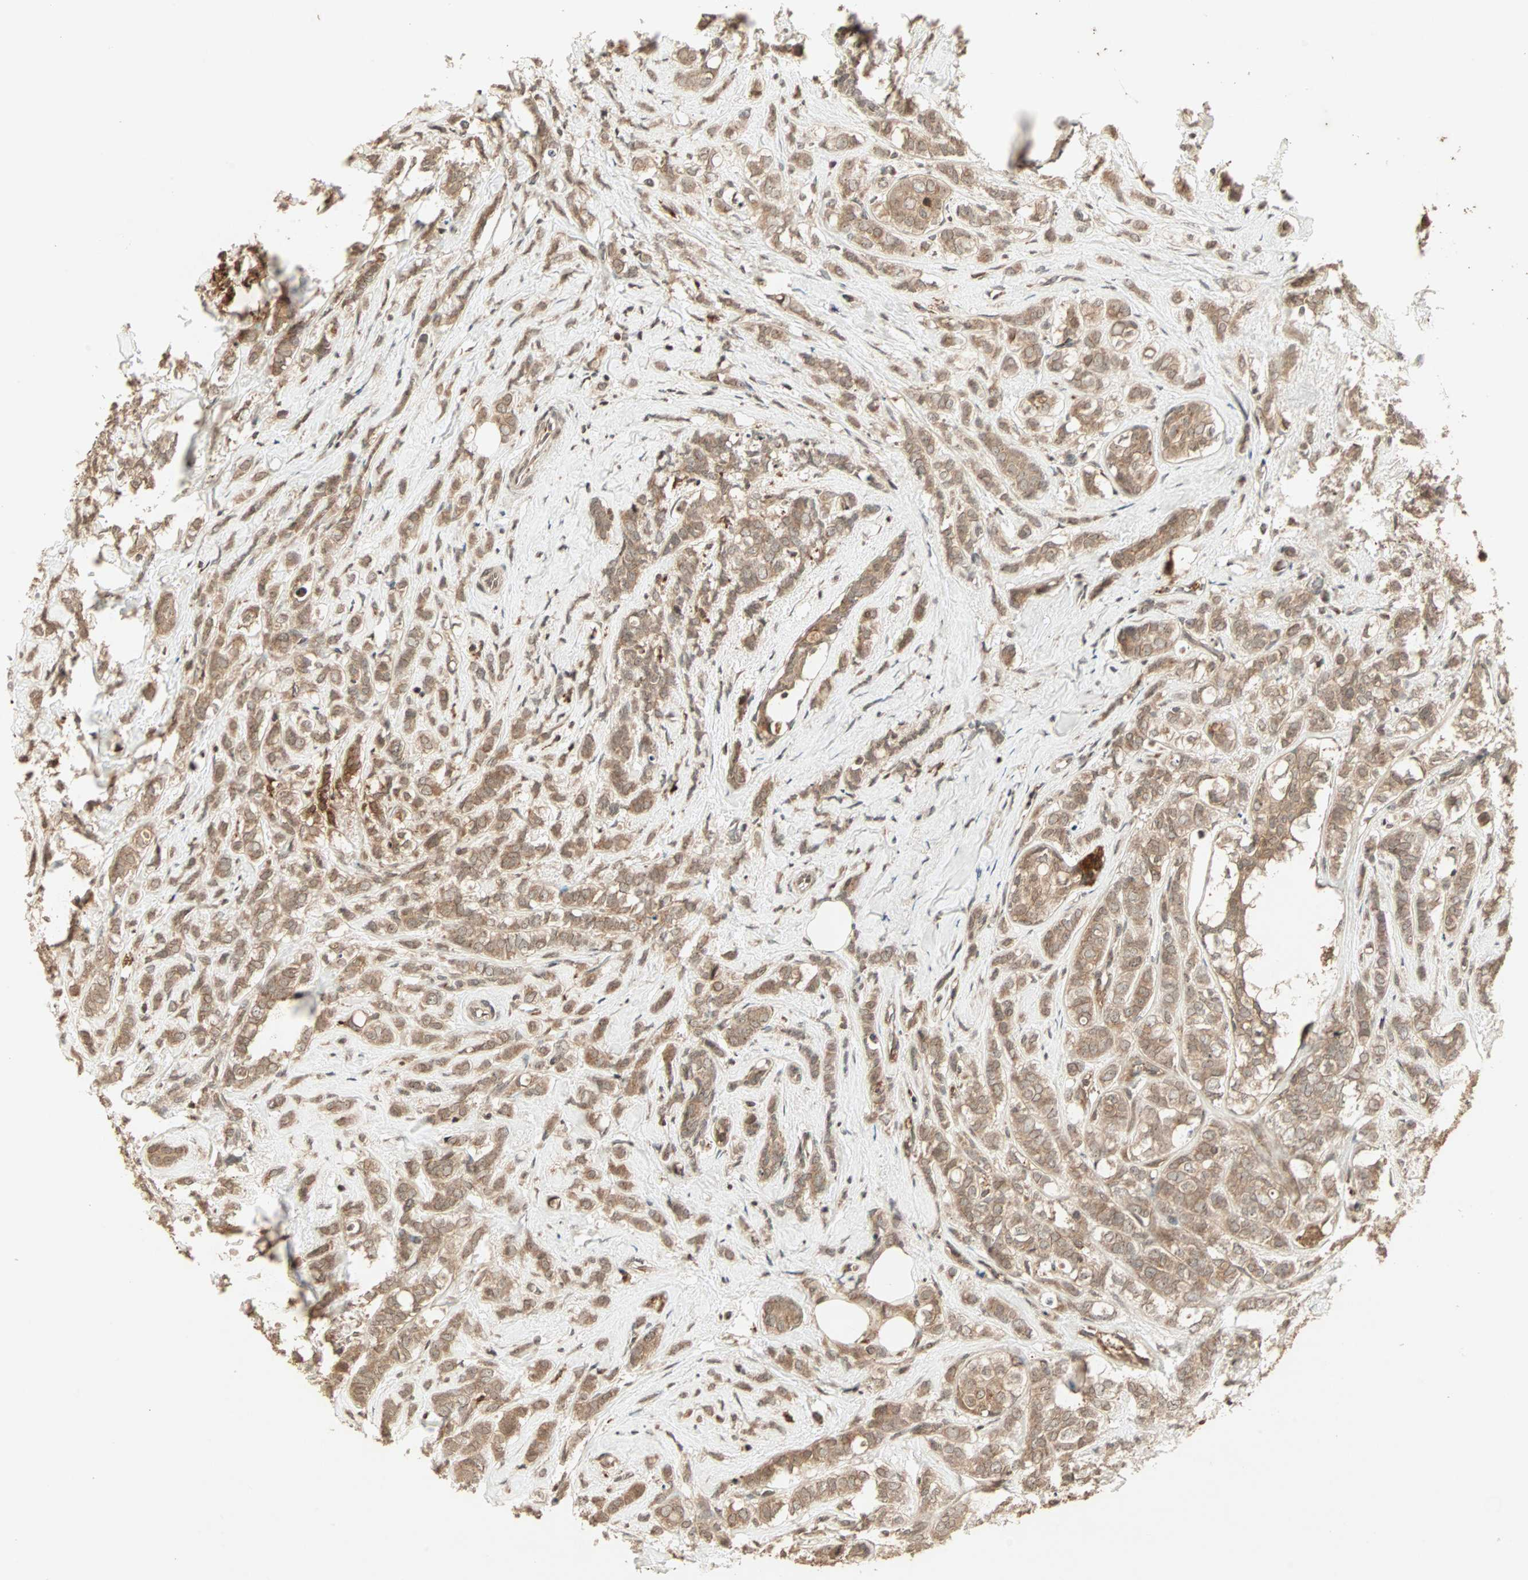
{"staining": {"intensity": "moderate", "quantity": ">75%", "location": "cytoplasmic/membranous"}, "tissue": "breast cancer", "cell_type": "Tumor cells", "image_type": "cancer", "snomed": [{"axis": "morphology", "description": "Lobular carcinoma"}, {"axis": "topography", "description": "Breast"}], "caption": "A brown stain labels moderate cytoplasmic/membranous staining of a protein in breast cancer (lobular carcinoma) tumor cells.", "gene": "RFFL", "patient": {"sex": "female", "age": 60}}